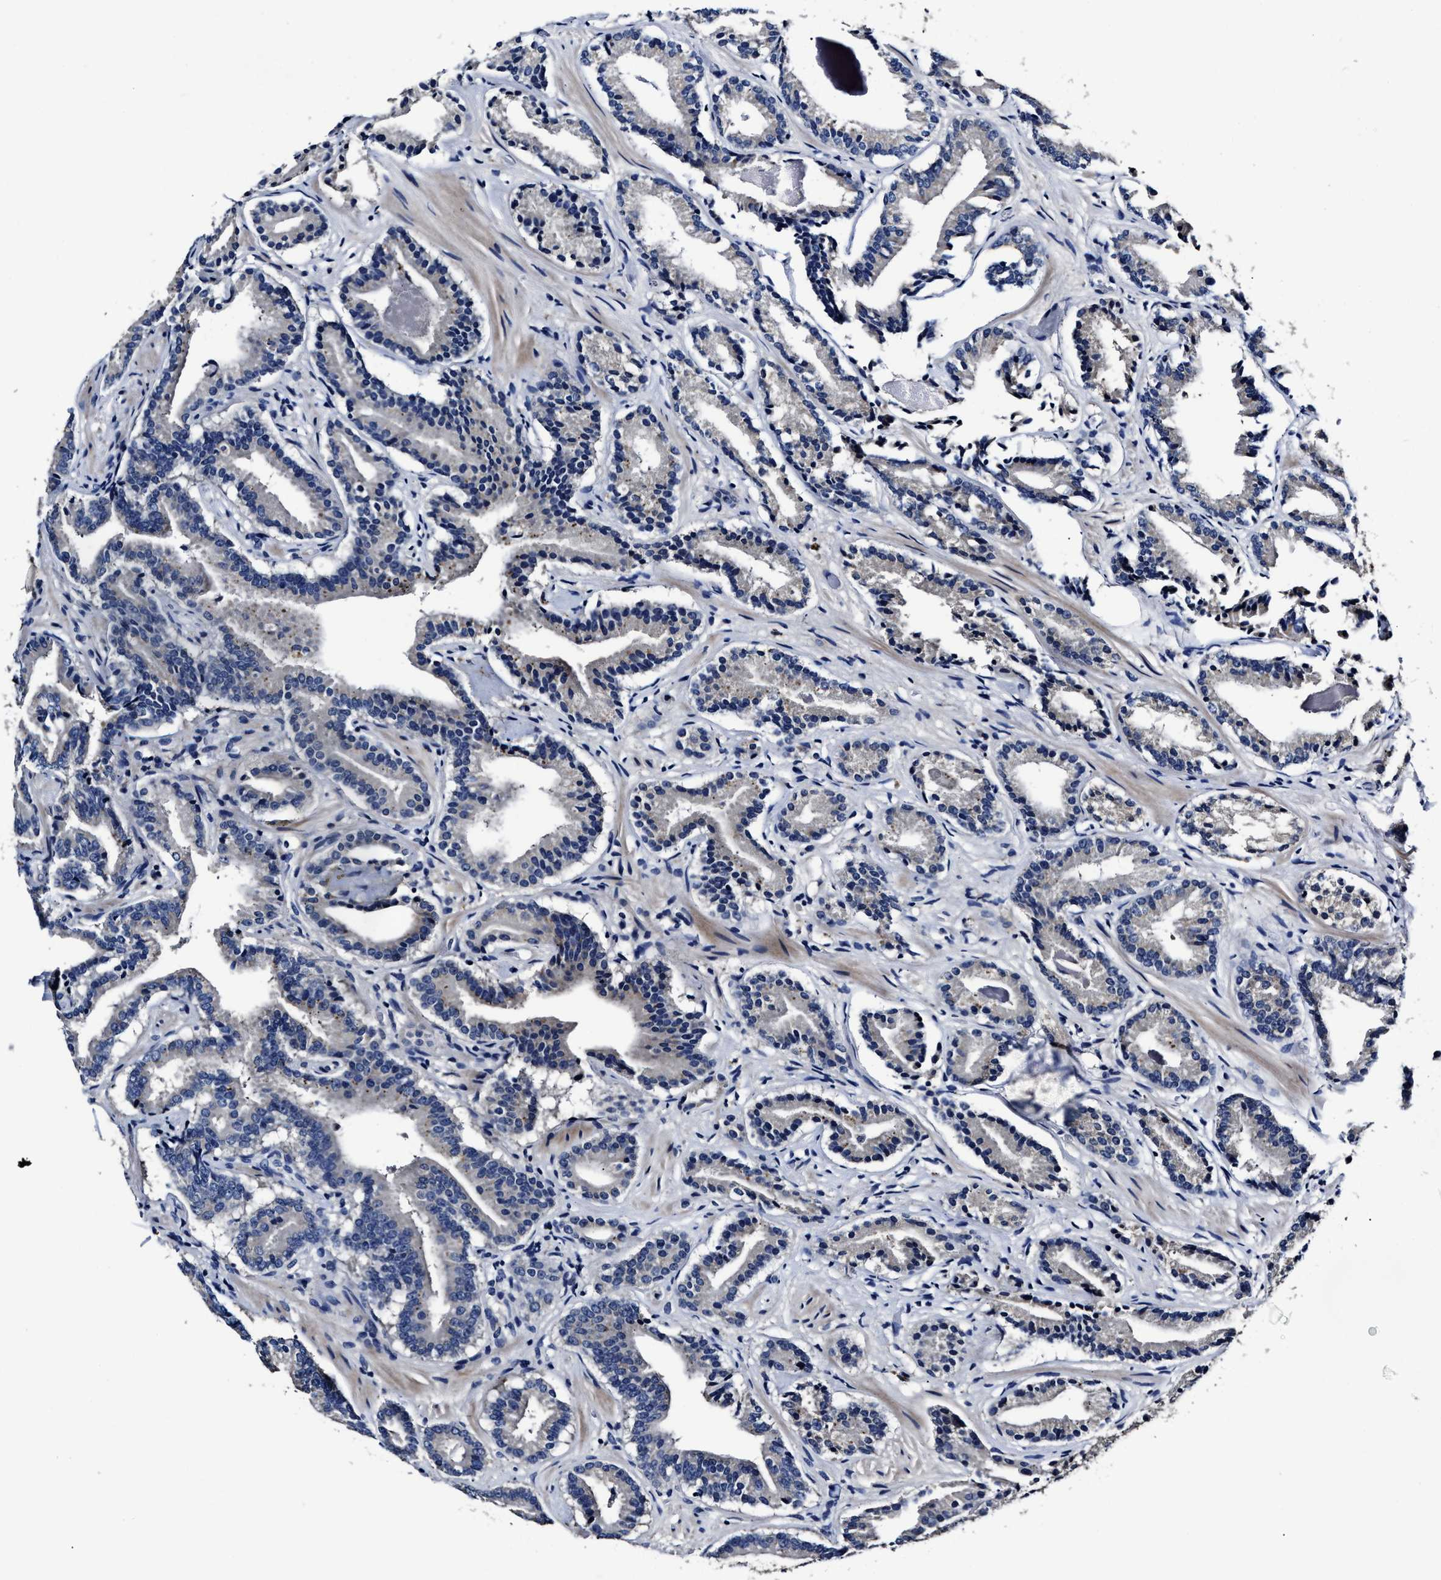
{"staining": {"intensity": "negative", "quantity": "none", "location": "none"}, "tissue": "prostate cancer", "cell_type": "Tumor cells", "image_type": "cancer", "snomed": [{"axis": "morphology", "description": "Adenocarcinoma, Low grade"}, {"axis": "topography", "description": "Prostate"}], "caption": "Tumor cells are negative for brown protein staining in prostate low-grade adenocarcinoma. The staining was performed using DAB (3,3'-diaminobenzidine) to visualize the protein expression in brown, while the nuclei were stained in blue with hematoxylin (Magnification: 20x).", "gene": "OLFML2A", "patient": {"sex": "male", "age": 51}}